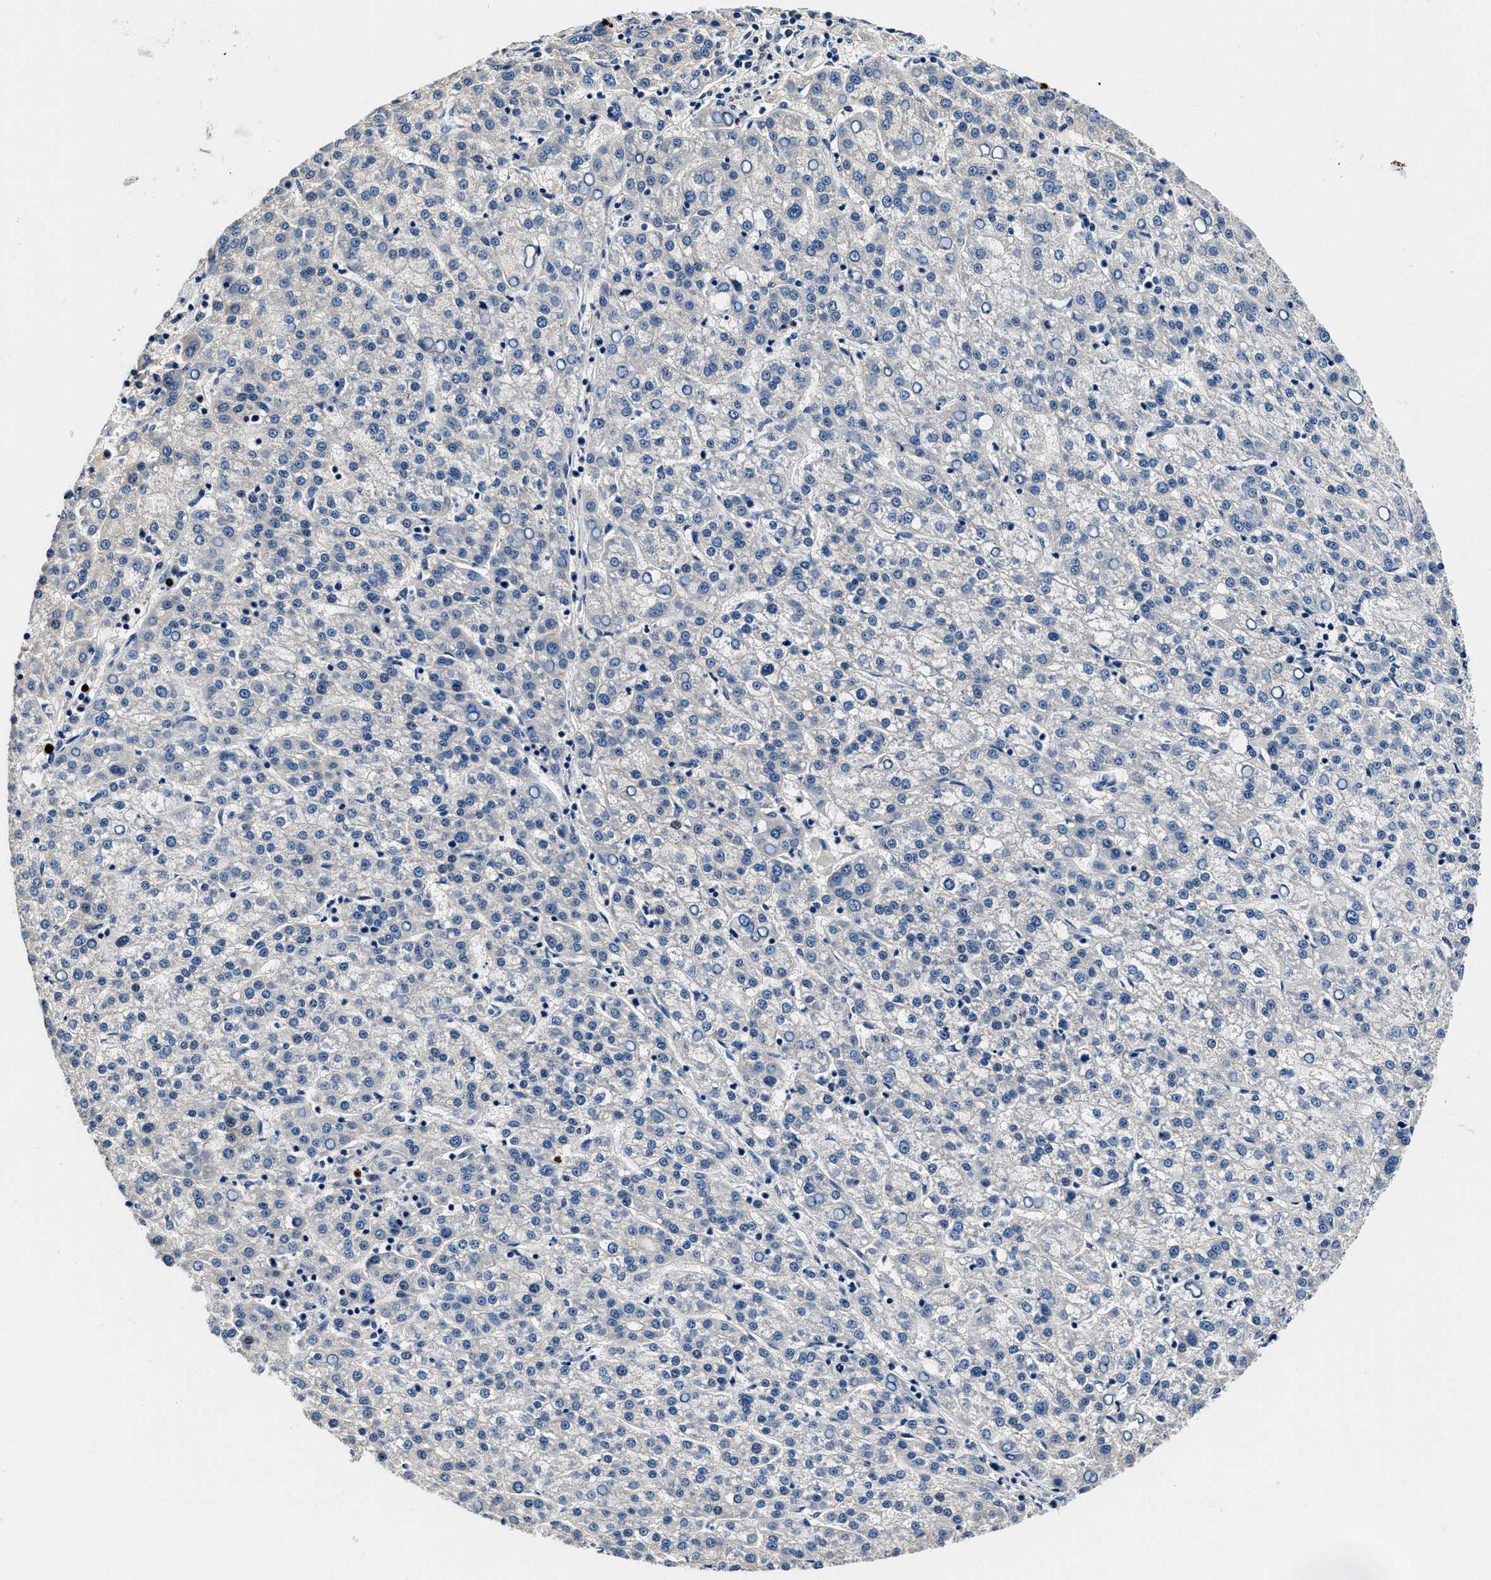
{"staining": {"intensity": "negative", "quantity": "none", "location": "none"}, "tissue": "liver cancer", "cell_type": "Tumor cells", "image_type": "cancer", "snomed": [{"axis": "morphology", "description": "Carcinoma, Hepatocellular, NOS"}, {"axis": "topography", "description": "Liver"}], "caption": "Immunohistochemical staining of human hepatocellular carcinoma (liver) shows no significant expression in tumor cells. The staining was performed using DAB to visualize the protein expression in brown, while the nuclei were stained in blue with hematoxylin (Magnification: 20x).", "gene": "ZFAND3", "patient": {"sex": "female", "age": 58}}